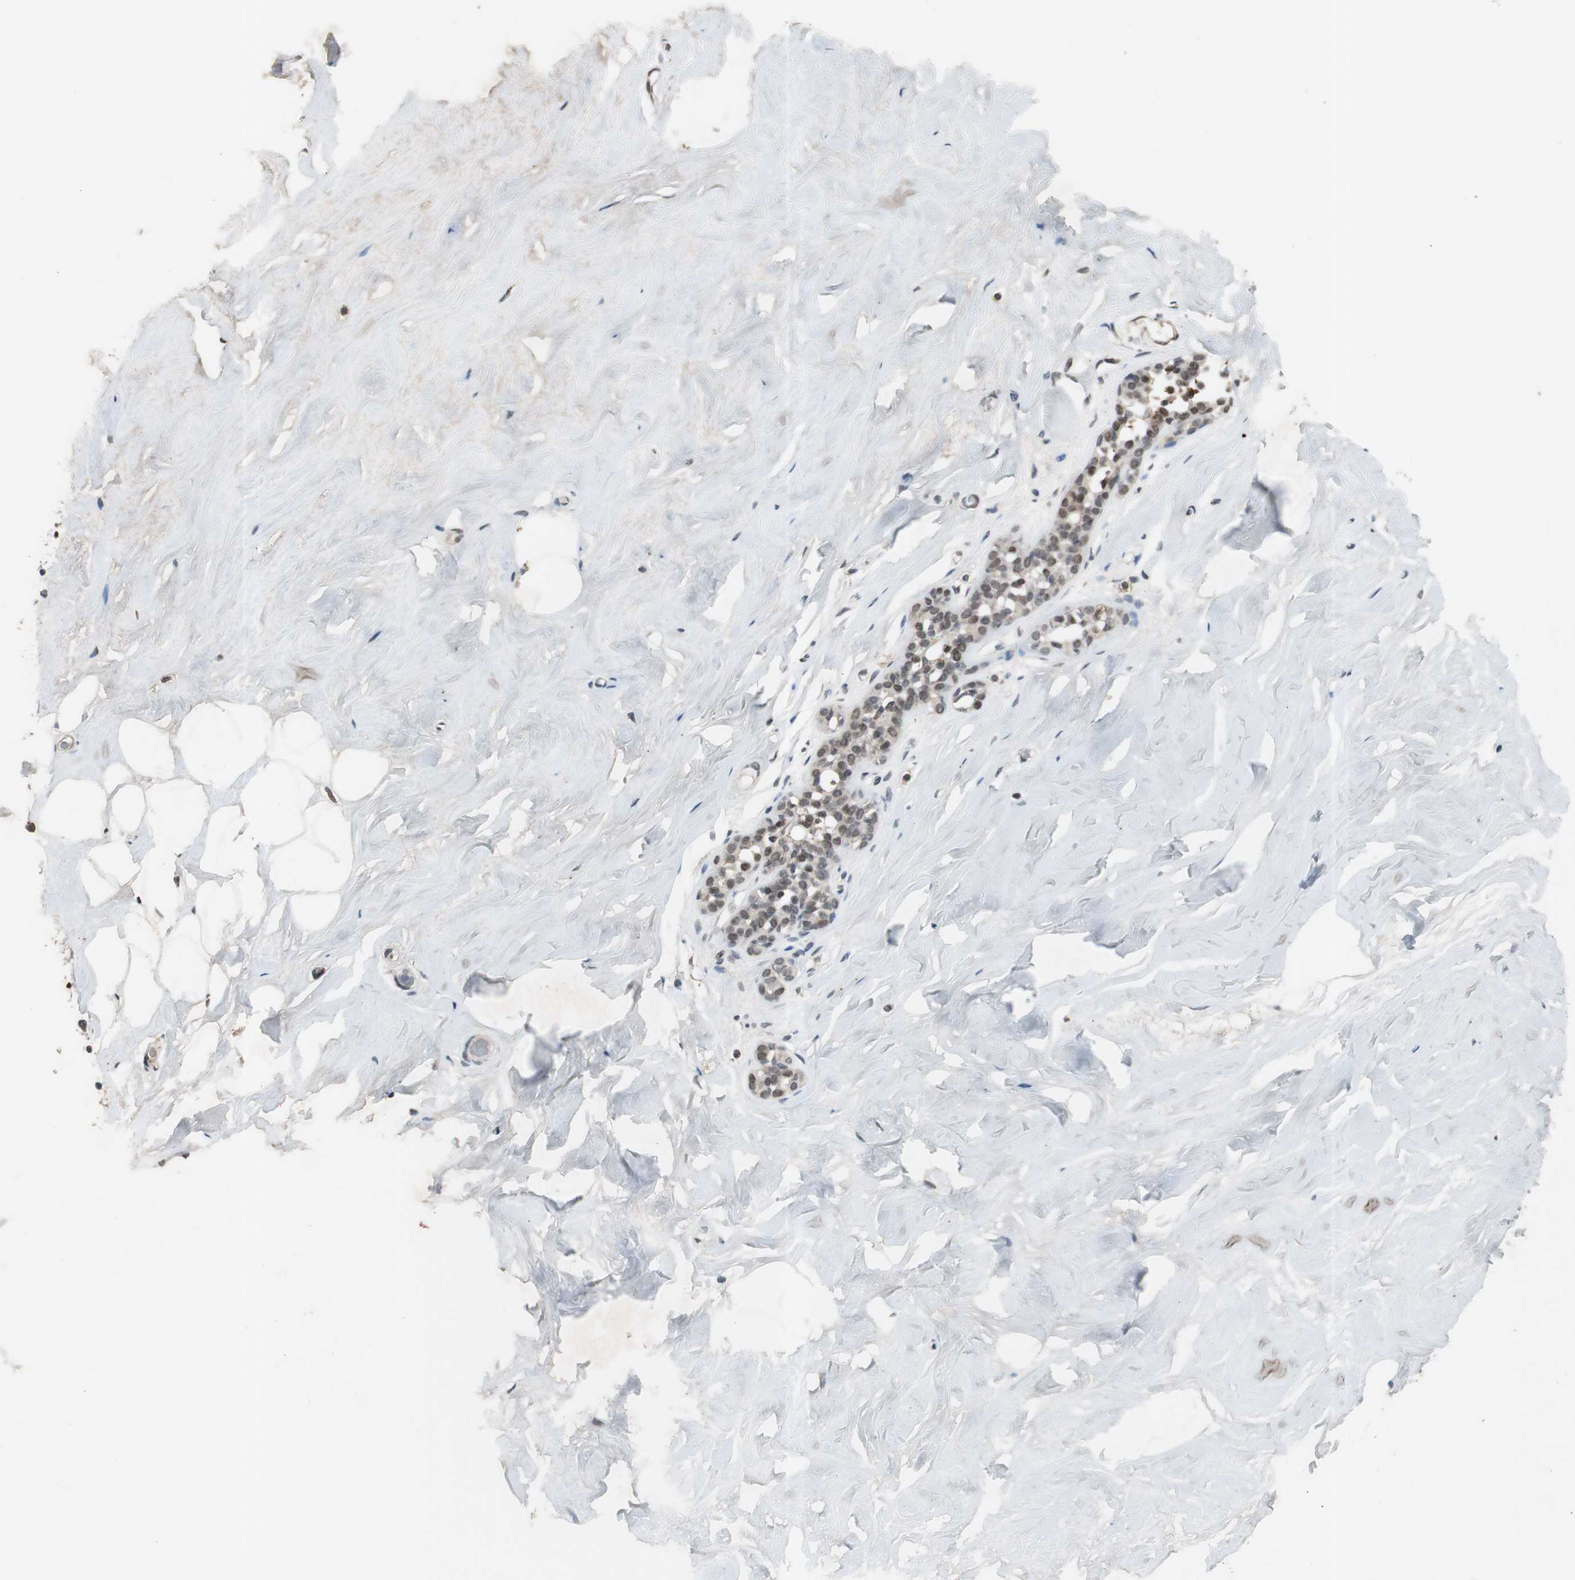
{"staining": {"intensity": "weak", "quantity": ">75%", "location": "cytoplasmic/membranous"}, "tissue": "breast", "cell_type": "Adipocytes", "image_type": "normal", "snomed": [{"axis": "morphology", "description": "Normal tissue, NOS"}, {"axis": "topography", "description": "Breast"}], "caption": "DAB (3,3'-diaminobenzidine) immunohistochemical staining of unremarkable human breast exhibits weak cytoplasmic/membranous protein expression in about >75% of adipocytes.", "gene": "BOLA1", "patient": {"sex": "female", "age": 75}}